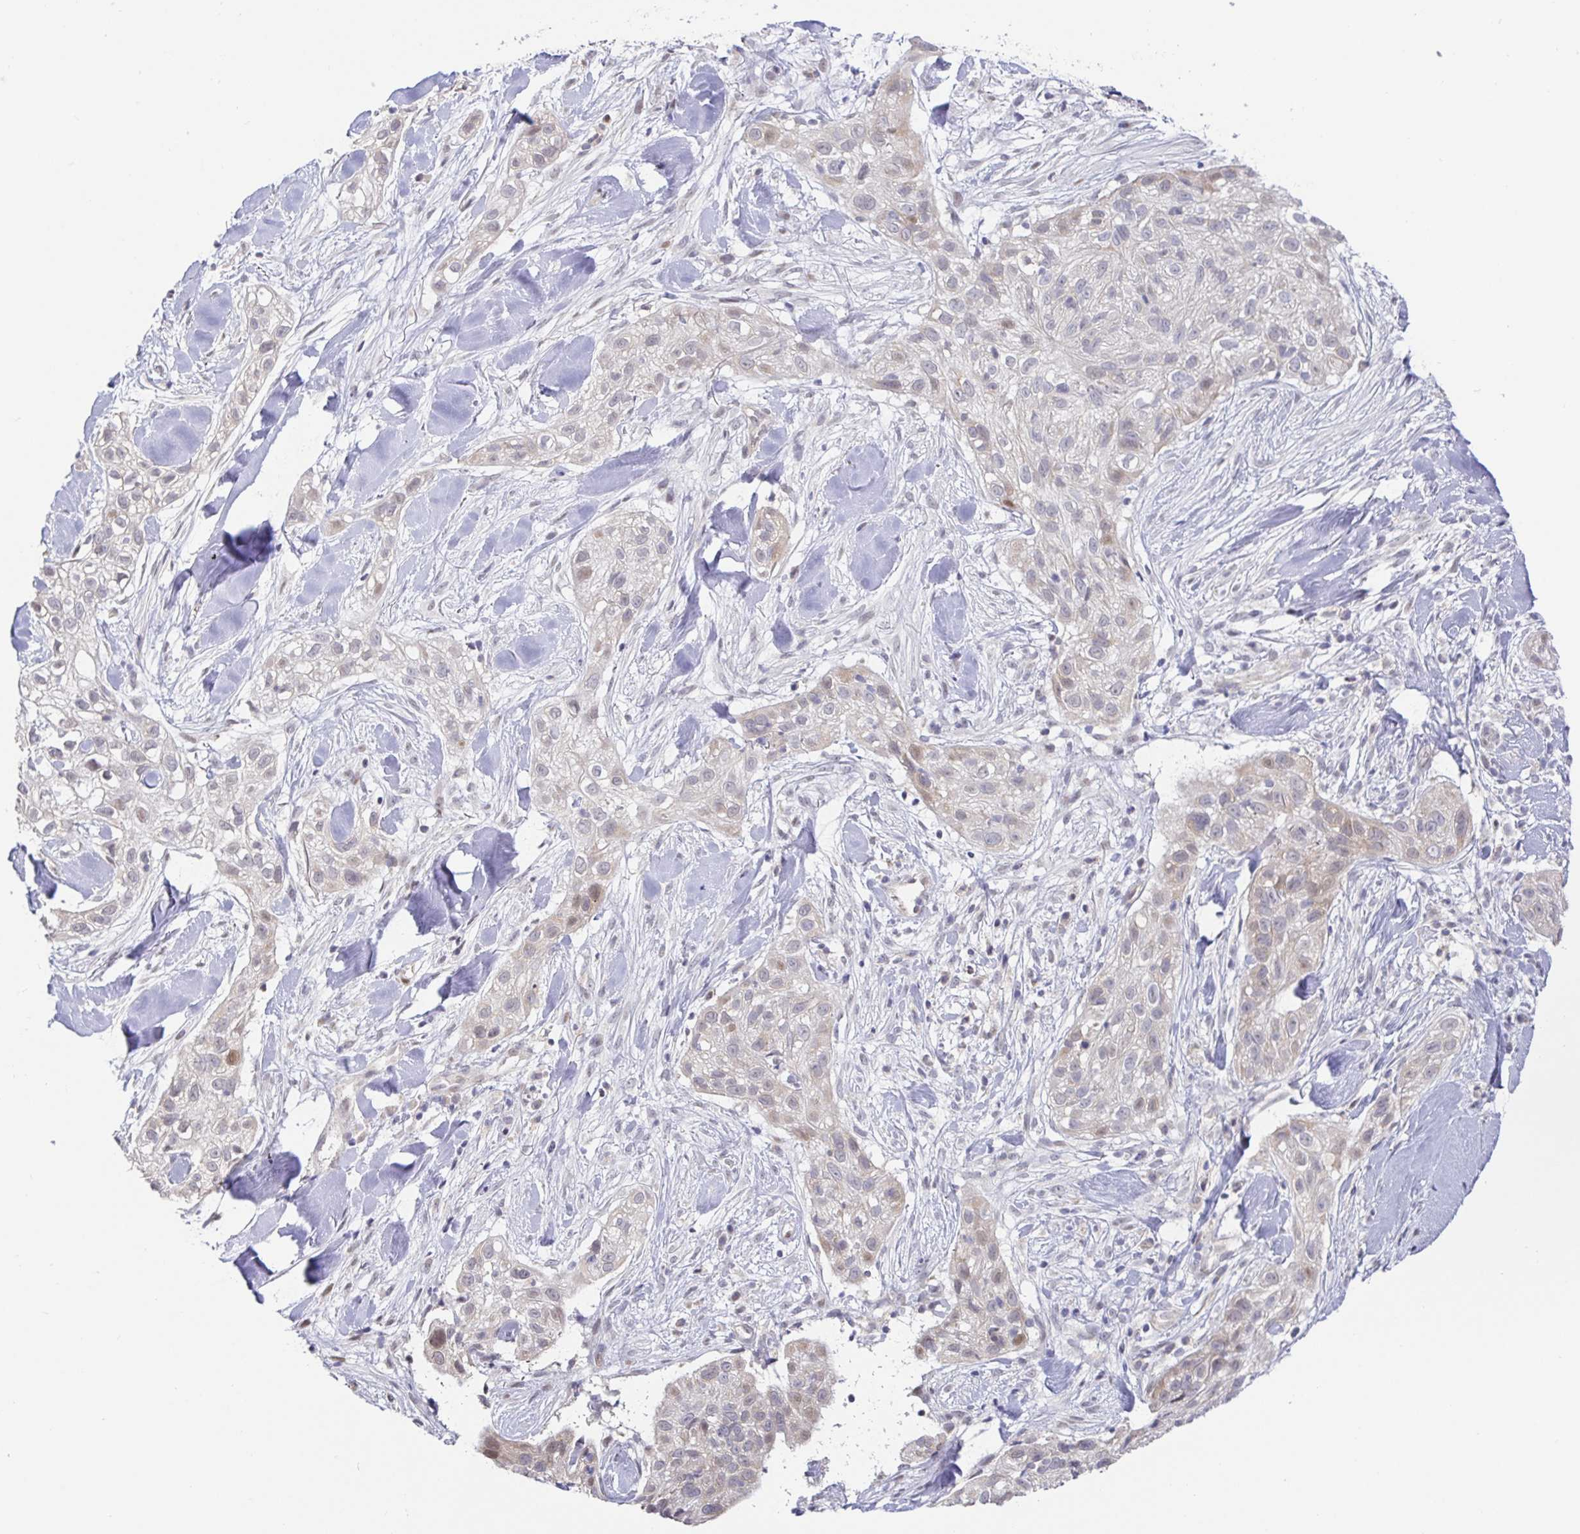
{"staining": {"intensity": "weak", "quantity": "<25%", "location": "cytoplasmic/membranous"}, "tissue": "skin cancer", "cell_type": "Tumor cells", "image_type": "cancer", "snomed": [{"axis": "morphology", "description": "Squamous cell carcinoma, NOS"}, {"axis": "topography", "description": "Skin"}], "caption": "High power microscopy histopathology image of an IHC image of skin squamous cell carcinoma, revealing no significant staining in tumor cells.", "gene": "CIT", "patient": {"sex": "male", "age": 82}}